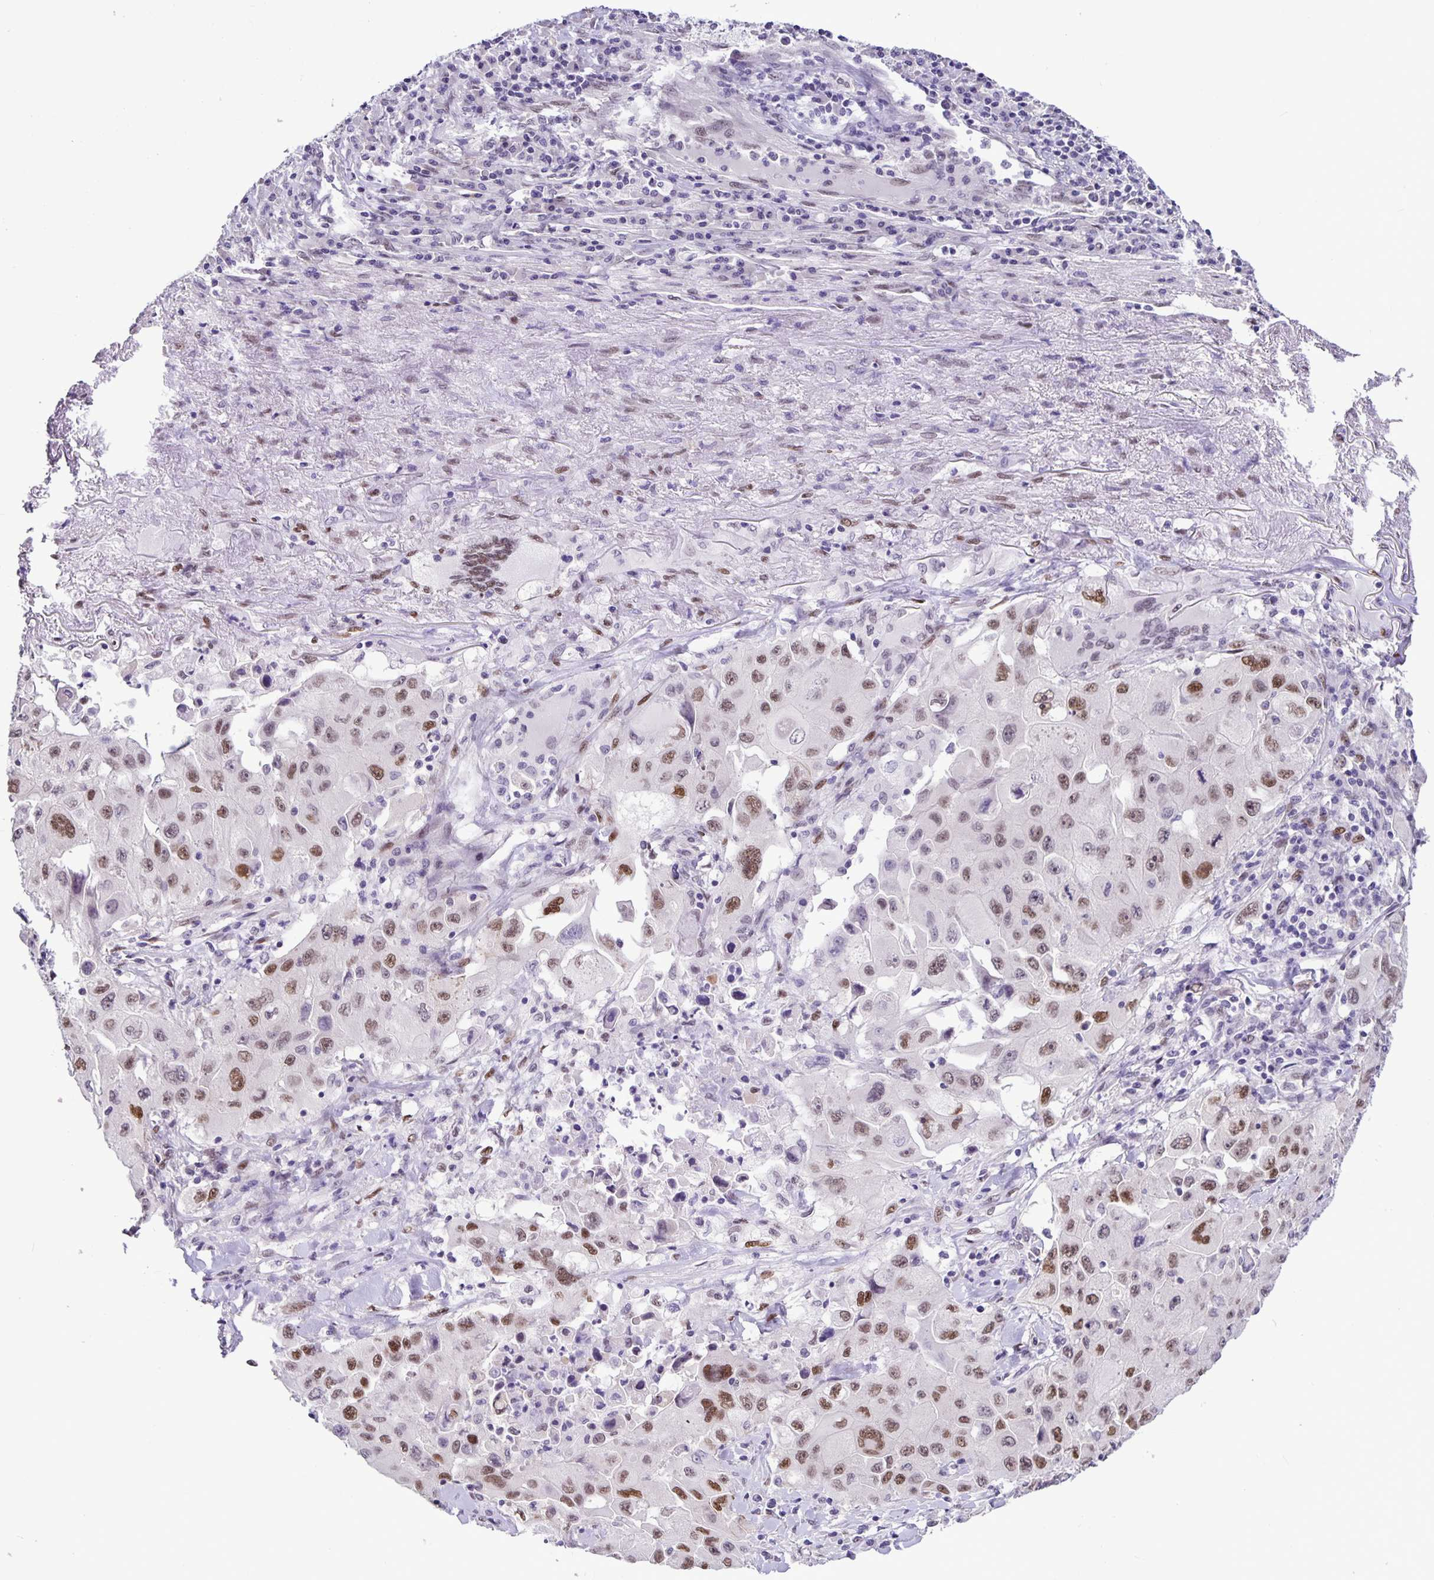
{"staining": {"intensity": "moderate", "quantity": ">75%", "location": "nuclear"}, "tissue": "lung cancer", "cell_type": "Tumor cells", "image_type": "cancer", "snomed": [{"axis": "morphology", "description": "Squamous cell carcinoma, NOS"}, {"axis": "topography", "description": "Lung"}], "caption": "There is medium levels of moderate nuclear staining in tumor cells of squamous cell carcinoma (lung), as demonstrated by immunohistochemical staining (brown color).", "gene": "FOSL2", "patient": {"sex": "male", "age": 63}}